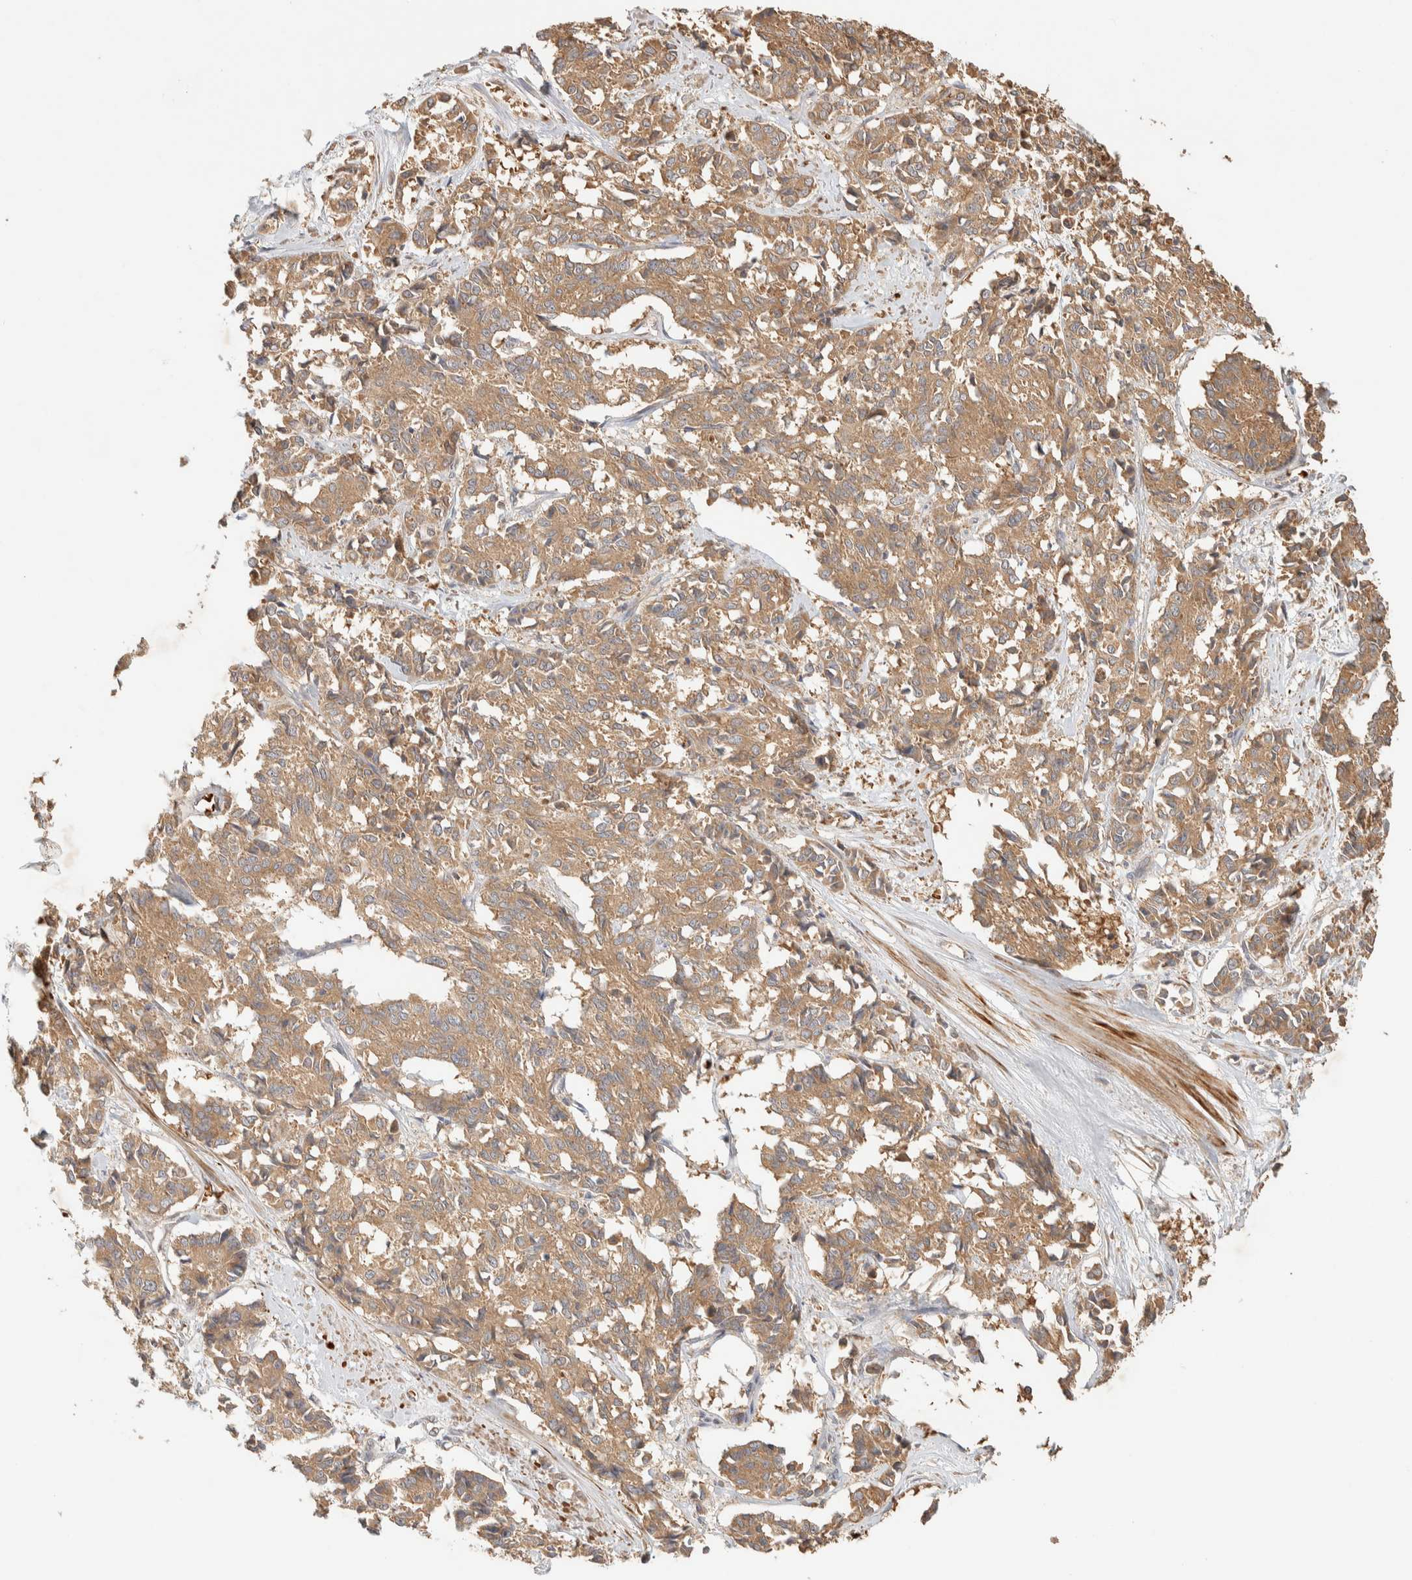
{"staining": {"intensity": "moderate", "quantity": ">75%", "location": "cytoplasmic/membranous"}, "tissue": "cervical cancer", "cell_type": "Tumor cells", "image_type": "cancer", "snomed": [{"axis": "morphology", "description": "Squamous cell carcinoma, NOS"}, {"axis": "topography", "description": "Cervix"}], "caption": "There is medium levels of moderate cytoplasmic/membranous positivity in tumor cells of cervical squamous cell carcinoma, as demonstrated by immunohistochemical staining (brown color).", "gene": "TTI2", "patient": {"sex": "female", "age": 35}}